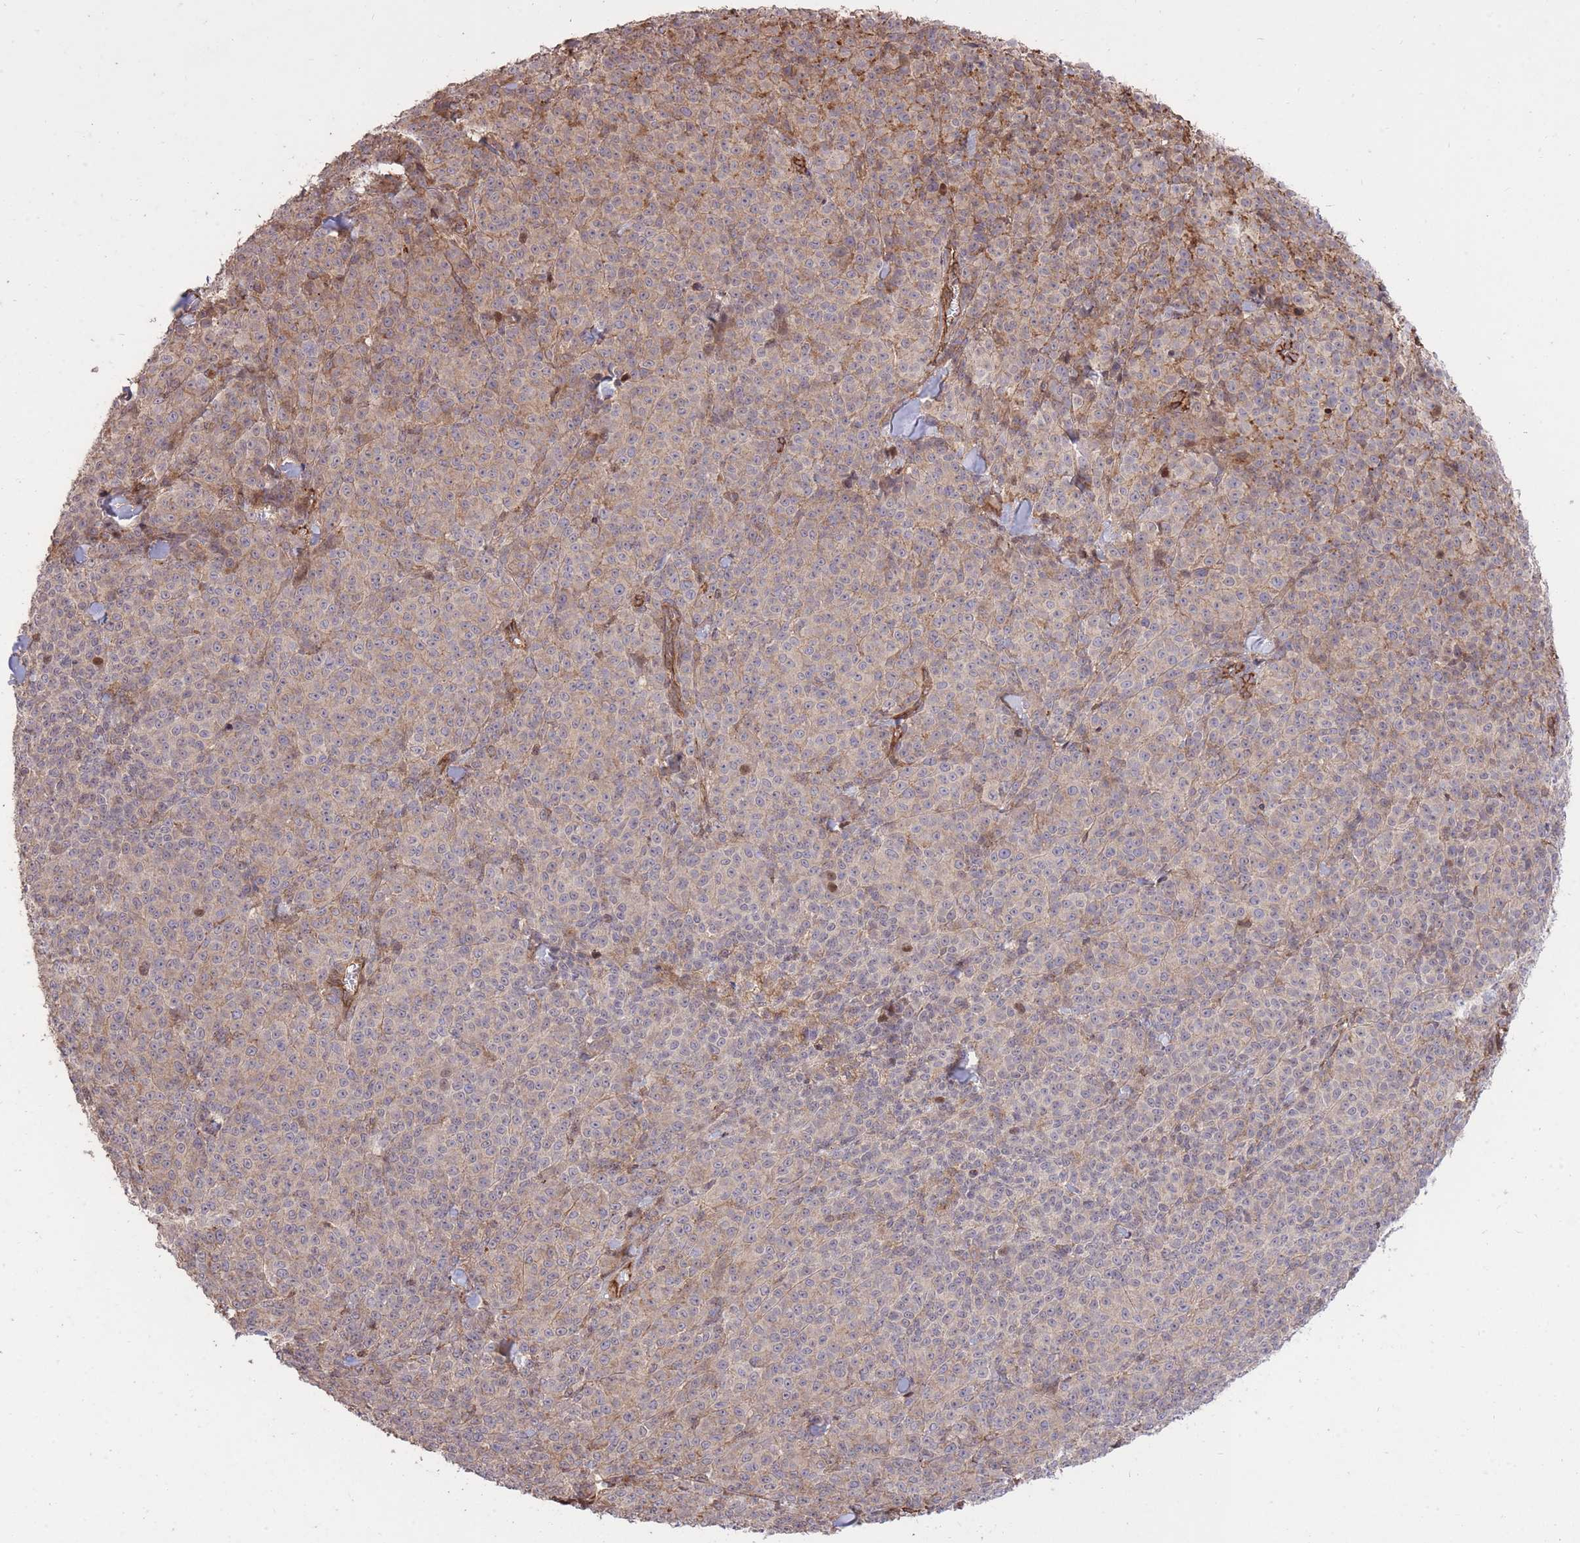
{"staining": {"intensity": "moderate", "quantity": "<25%", "location": "cytoplasmic/membranous"}, "tissue": "melanoma", "cell_type": "Tumor cells", "image_type": "cancer", "snomed": [{"axis": "morphology", "description": "Normal tissue, NOS"}, {"axis": "morphology", "description": "Malignant melanoma, NOS"}, {"axis": "topography", "description": "Skin"}], "caption": "Immunohistochemical staining of human melanoma exhibits low levels of moderate cytoplasmic/membranous protein expression in about <25% of tumor cells.", "gene": "PLD1", "patient": {"sex": "female", "age": 34}}